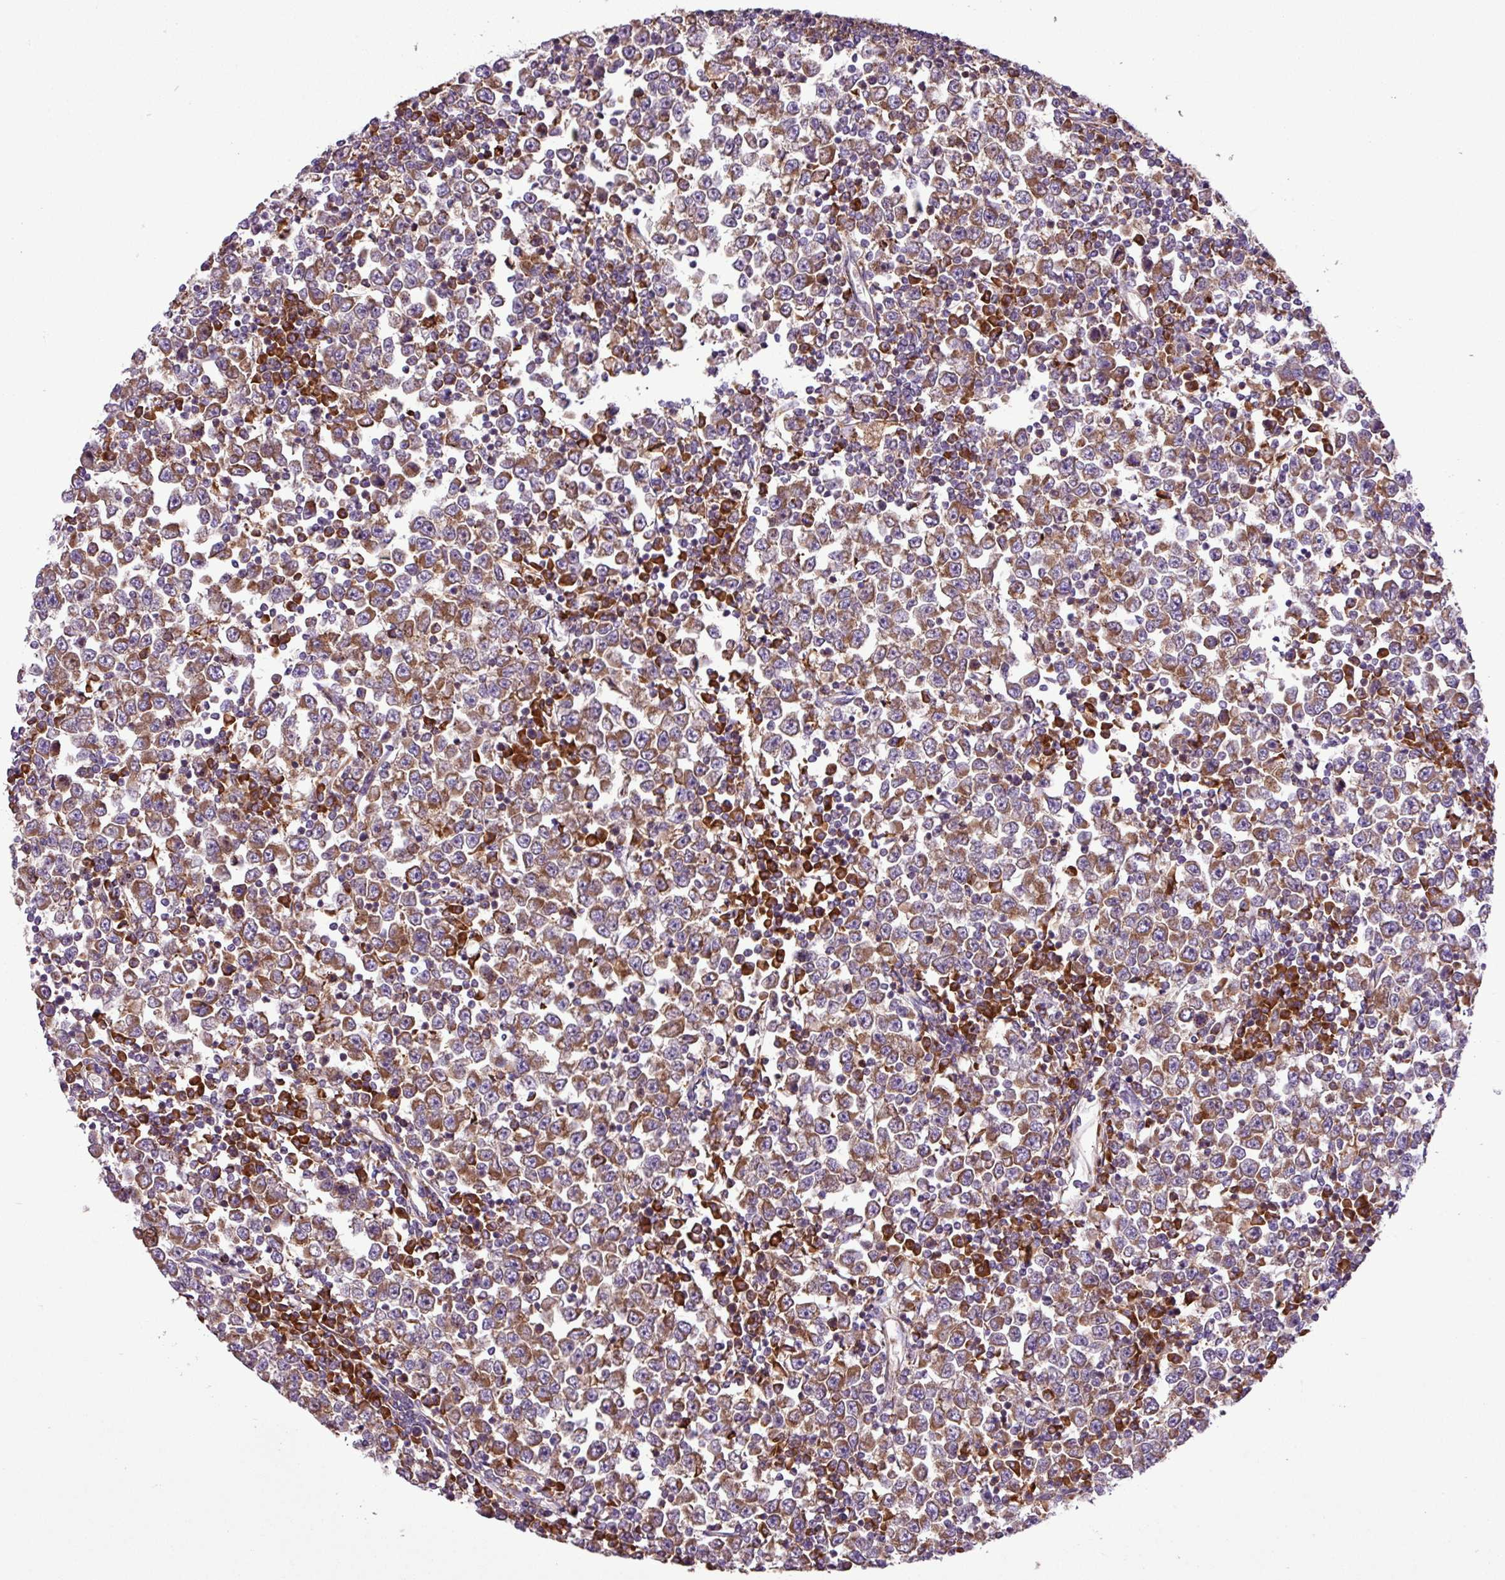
{"staining": {"intensity": "moderate", "quantity": ">75%", "location": "cytoplasmic/membranous"}, "tissue": "testis cancer", "cell_type": "Tumor cells", "image_type": "cancer", "snomed": [{"axis": "morphology", "description": "Seminoma, NOS"}, {"axis": "topography", "description": "Testis"}], "caption": "Immunohistochemical staining of testis cancer (seminoma) reveals medium levels of moderate cytoplasmic/membranous protein staining in about >75% of tumor cells. (DAB IHC with brightfield microscopy, high magnification).", "gene": "RPL13", "patient": {"sex": "male", "age": 65}}